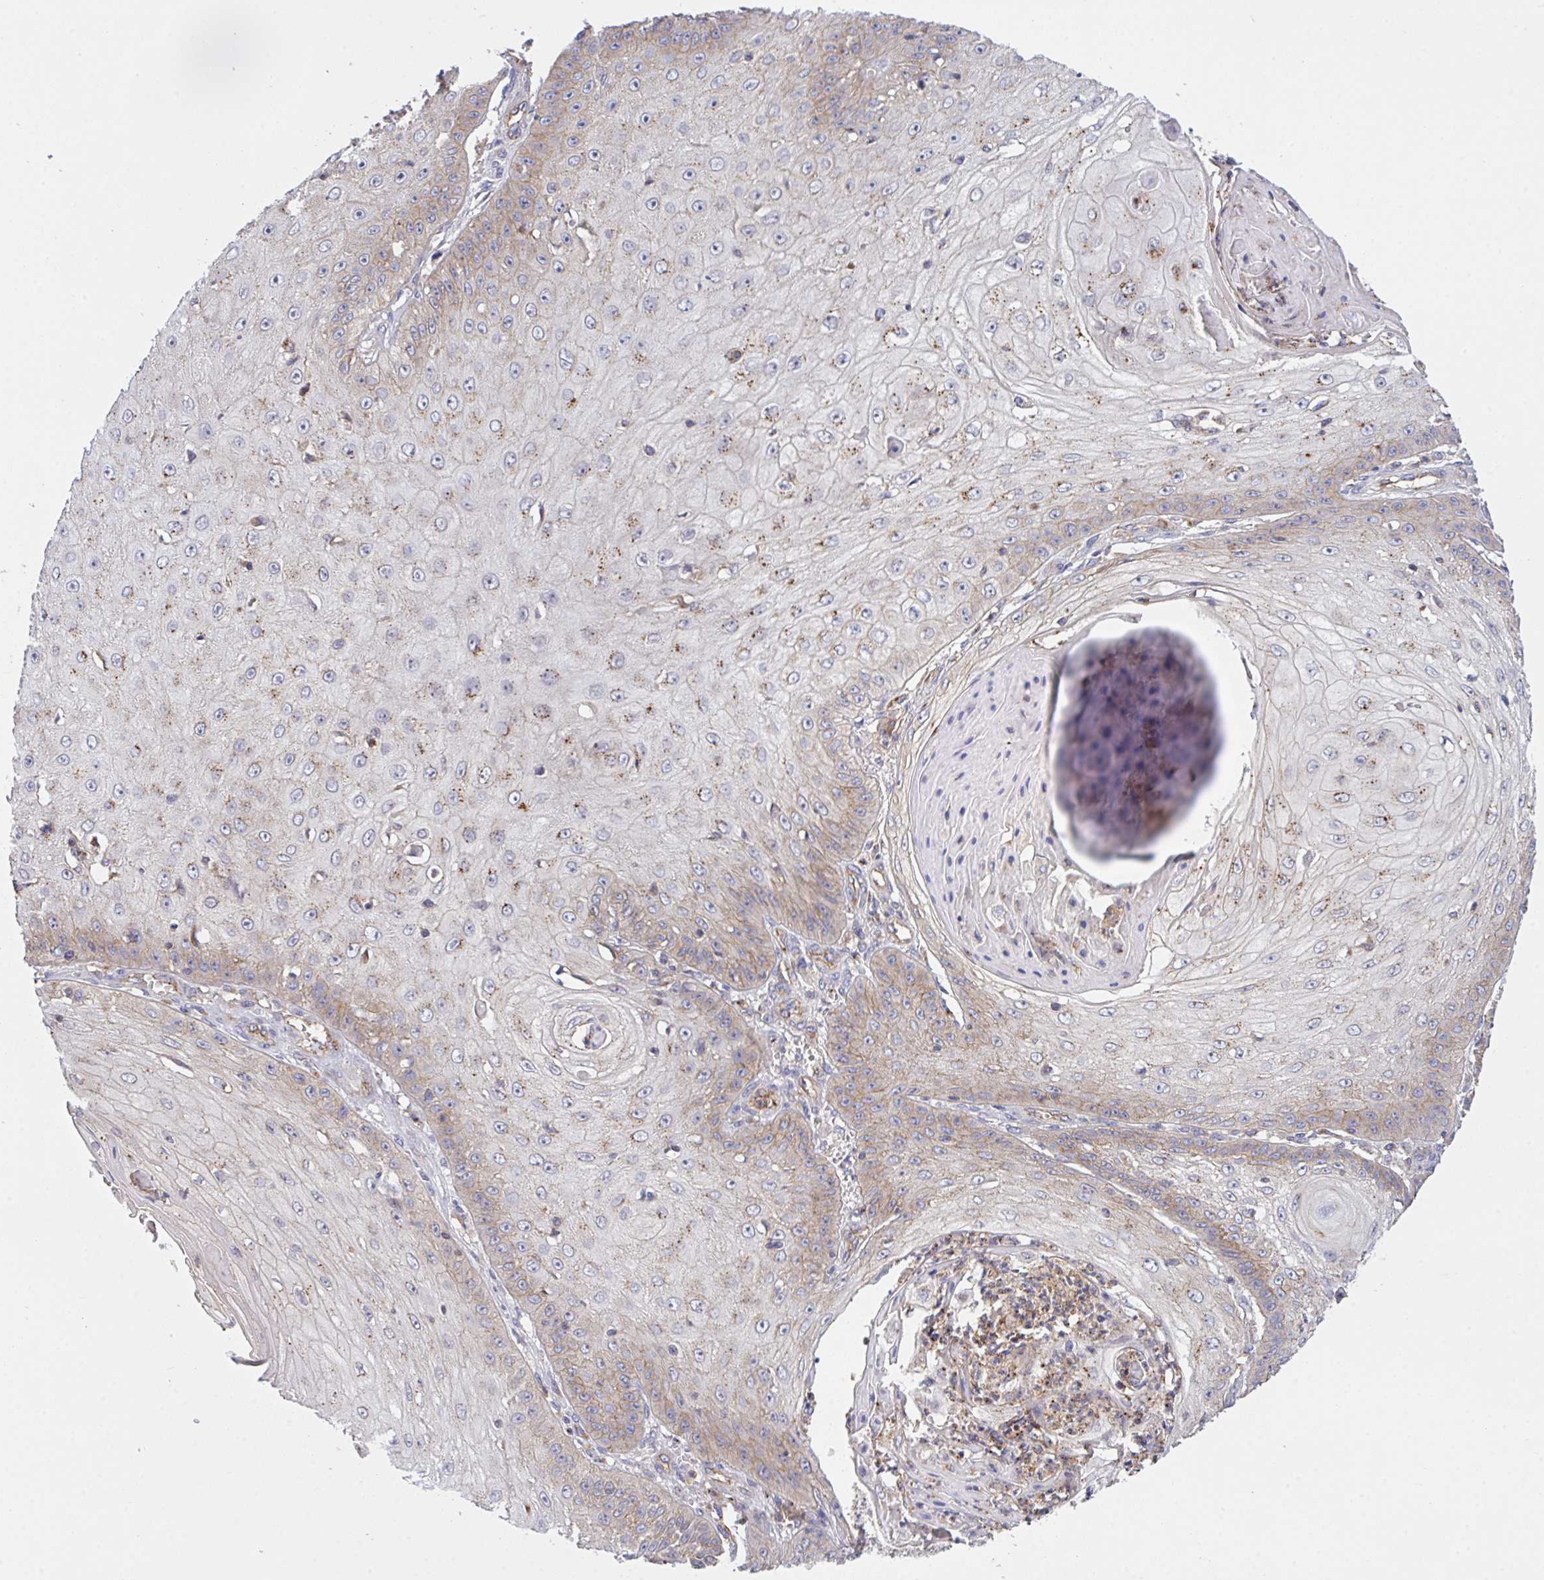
{"staining": {"intensity": "moderate", "quantity": "25%-75%", "location": "cytoplasmic/membranous"}, "tissue": "skin cancer", "cell_type": "Tumor cells", "image_type": "cancer", "snomed": [{"axis": "morphology", "description": "Squamous cell carcinoma, NOS"}, {"axis": "topography", "description": "Skin"}], "caption": "Squamous cell carcinoma (skin) was stained to show a protein in brown. There is medium levels of moderate cytoplasmic/membranous positivity in about 25%-75% of tumor cells.", "gene": "C4orf36", "patient": {"sex": "male", "age": 70}}